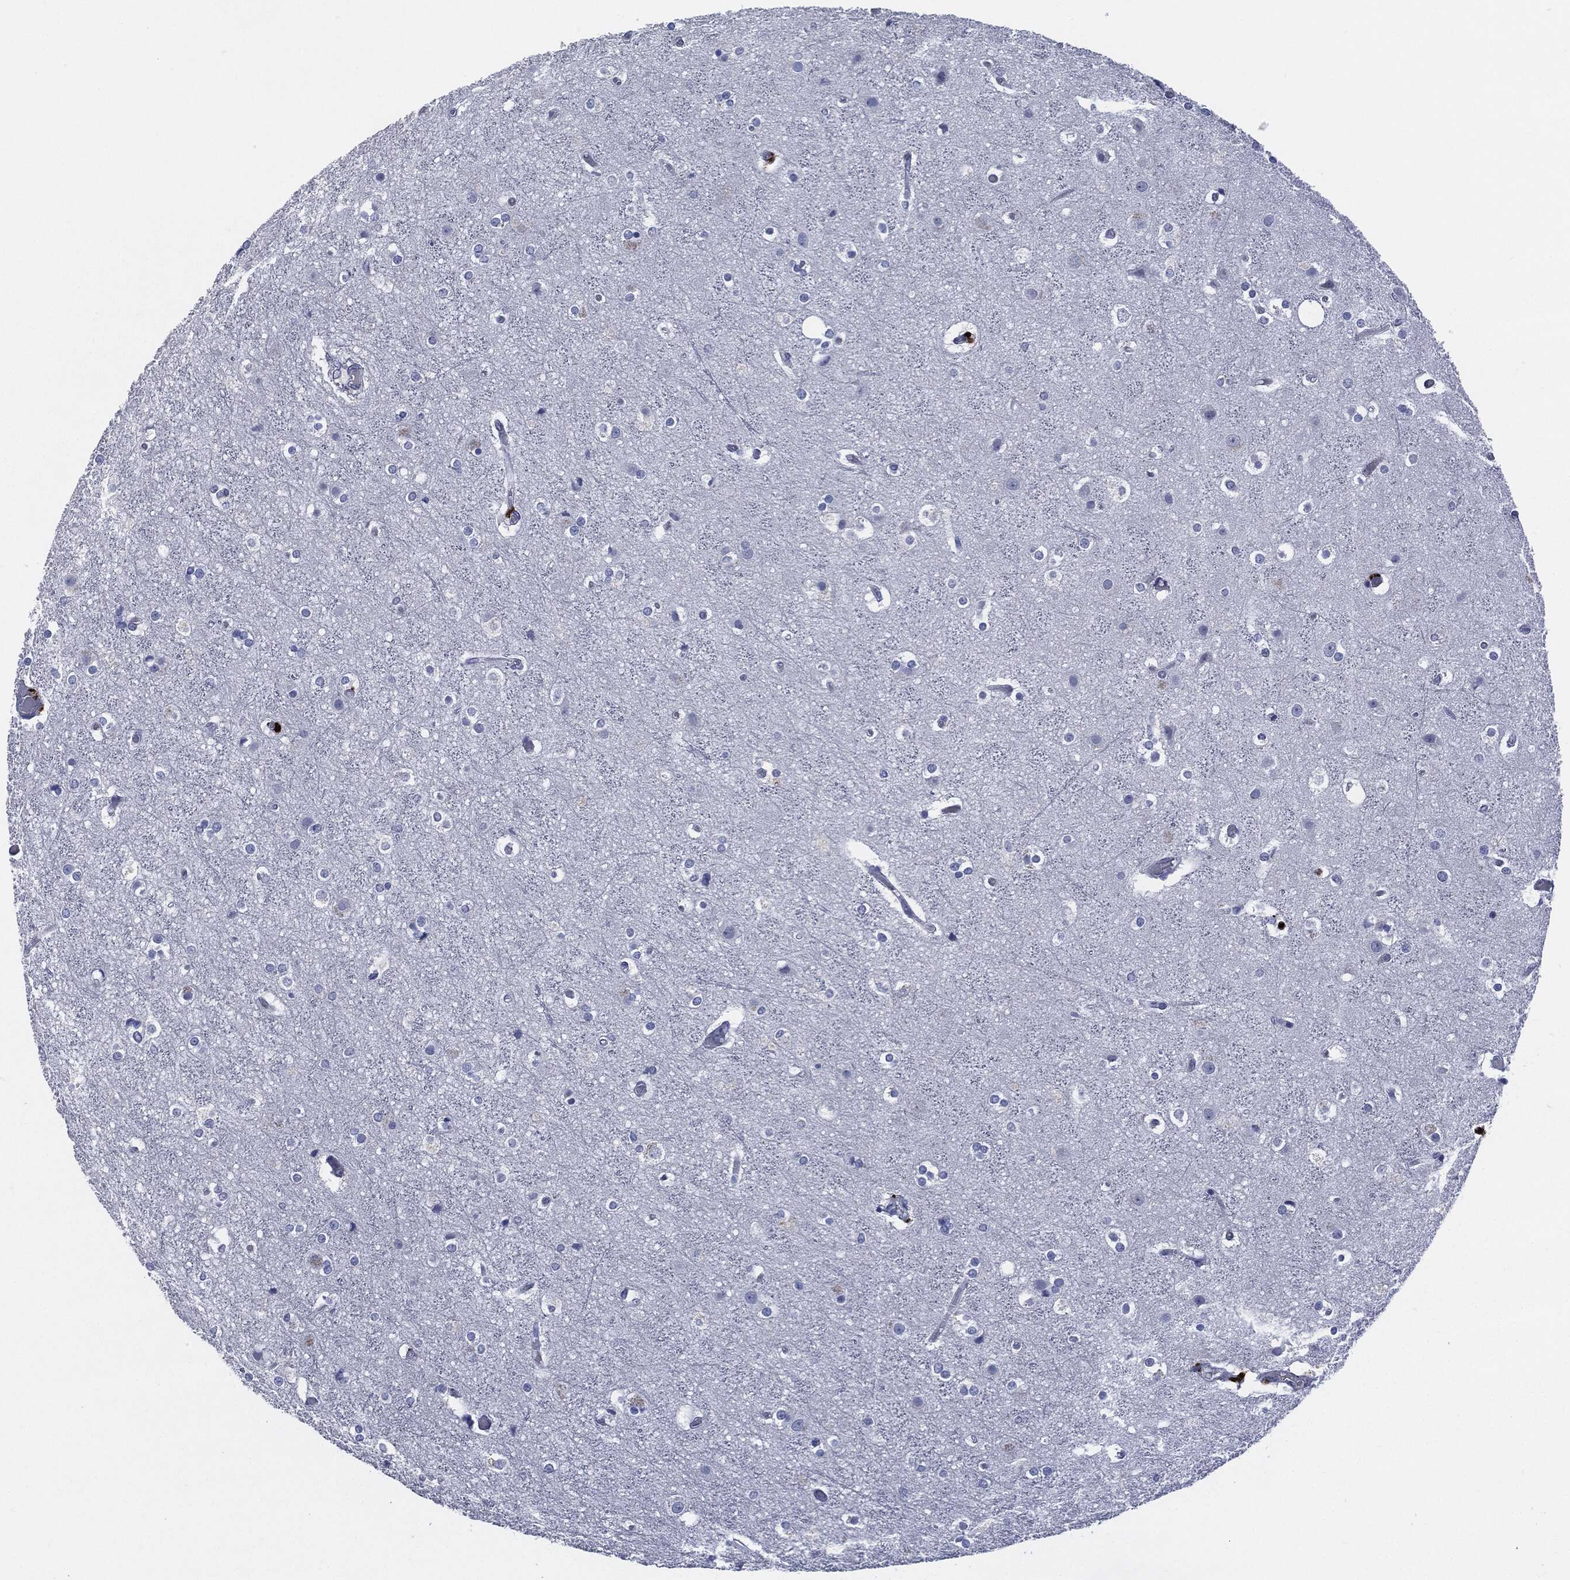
{"staining": {"intensity": "negative", "quantity": "none", "location": "none"}, "tissue": "cerebral cortex", "cell_type": "Endothelial cells", "image_type": "normal", "snomed": [{"axis": "morphology", "description": "Normal tissue, NOS"}, {"axis": "topography", "description": "Cerebral cortex"}], "caption": "Immunohistochemical staining of benign human cerebral cortex demonstrates no significant staining in endothelial cells.", "gene": "MPO", "patient": {"sex": "female", "age": 52}}